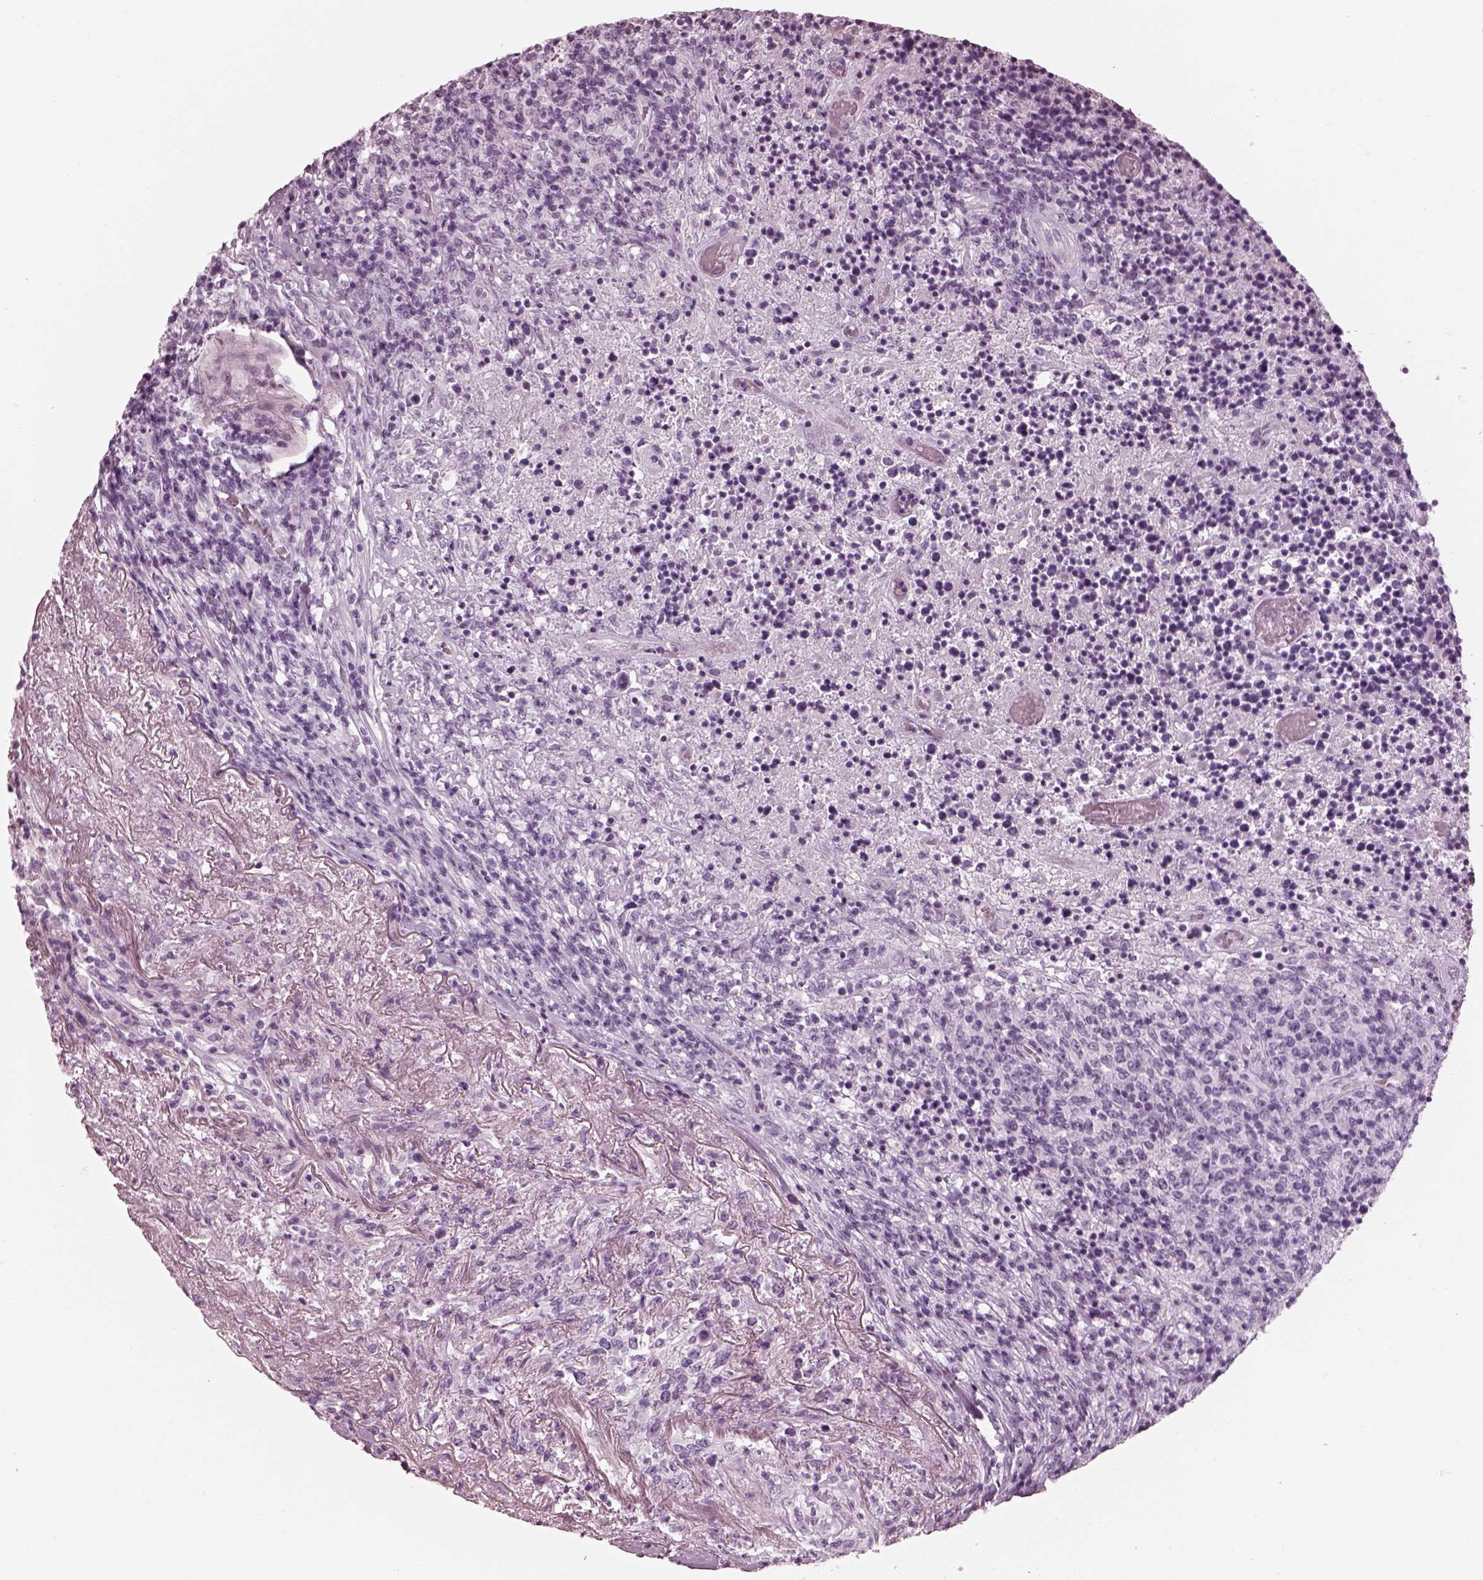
{"staining": {"intensity": "negative", "quantity": "none", "location": "none"}, "tissue": "lymphoma", "cell_type": "Tumor cells", "image_type": "cancer", "snomed": [{"axis": "morphology", "description": "Malignant lymphoma, non-Hodgkin's type, High grade"}, {"axis": "topography", "description": "Lung"}], "caption": "An image of human malignant lymphoma, non-Hodgkin's type (high-grade) is negative for staining in tumor cells.", "gene": "TCHHL1", "patient": {"sex": "male", "age": 79}}